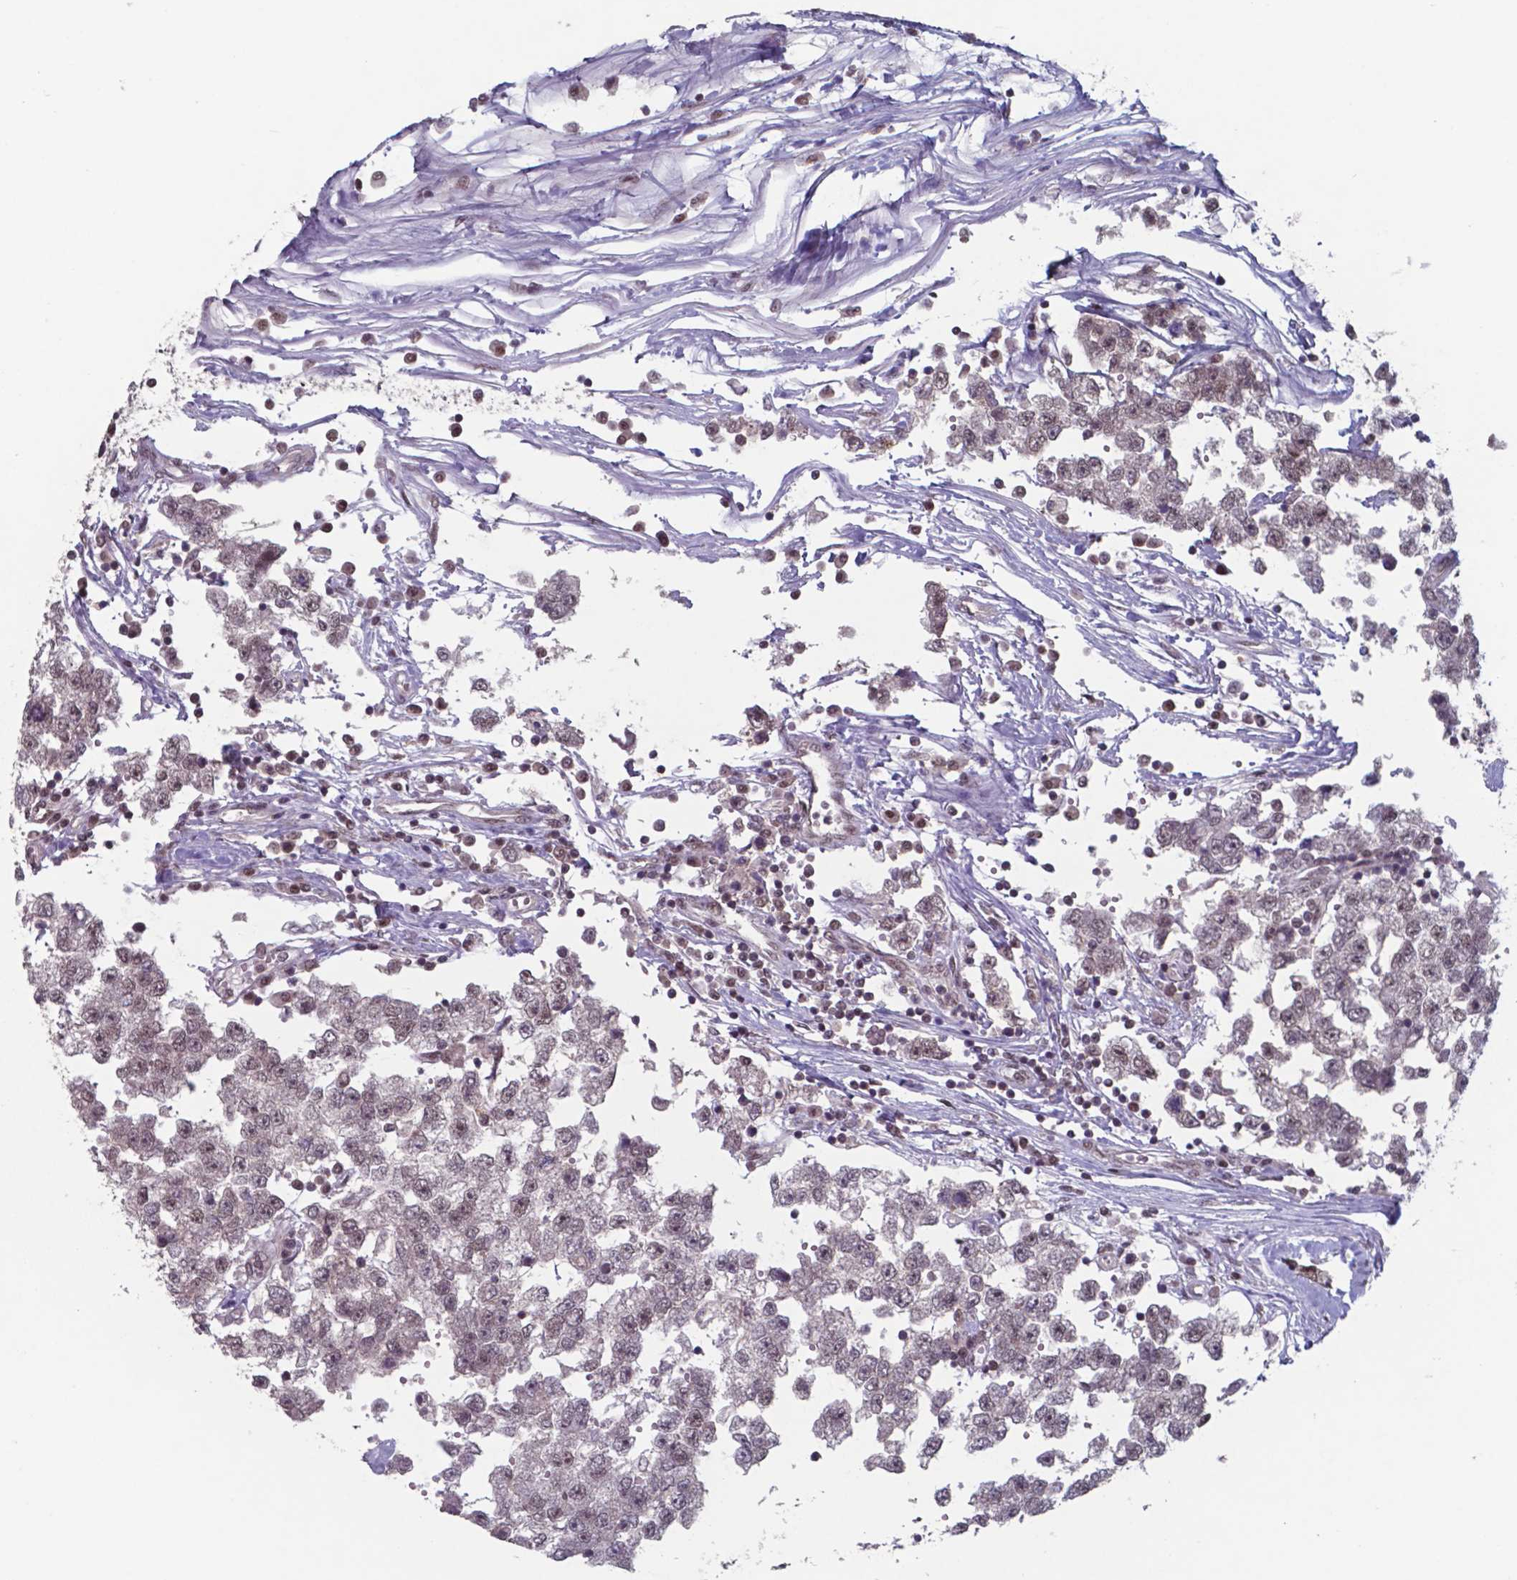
{"staining": {"intensity": "weak", "quantity": "<25%", "location": "nuclear"}, "tissue": "testis cancer", "cell_type": "Tumor cells", "image_type": "cancer", "snomed": [{"axis": "morphology", "description": "Seminoma, NOS"}, {"axis": "topography", "description": "Testis"}], "caption": "Immunohistochemistry (IHC) of testis seminoma displays no positivity in tumor cells.", "gene": "UBA1", "patient": {"sex": "male", "age": 34}}